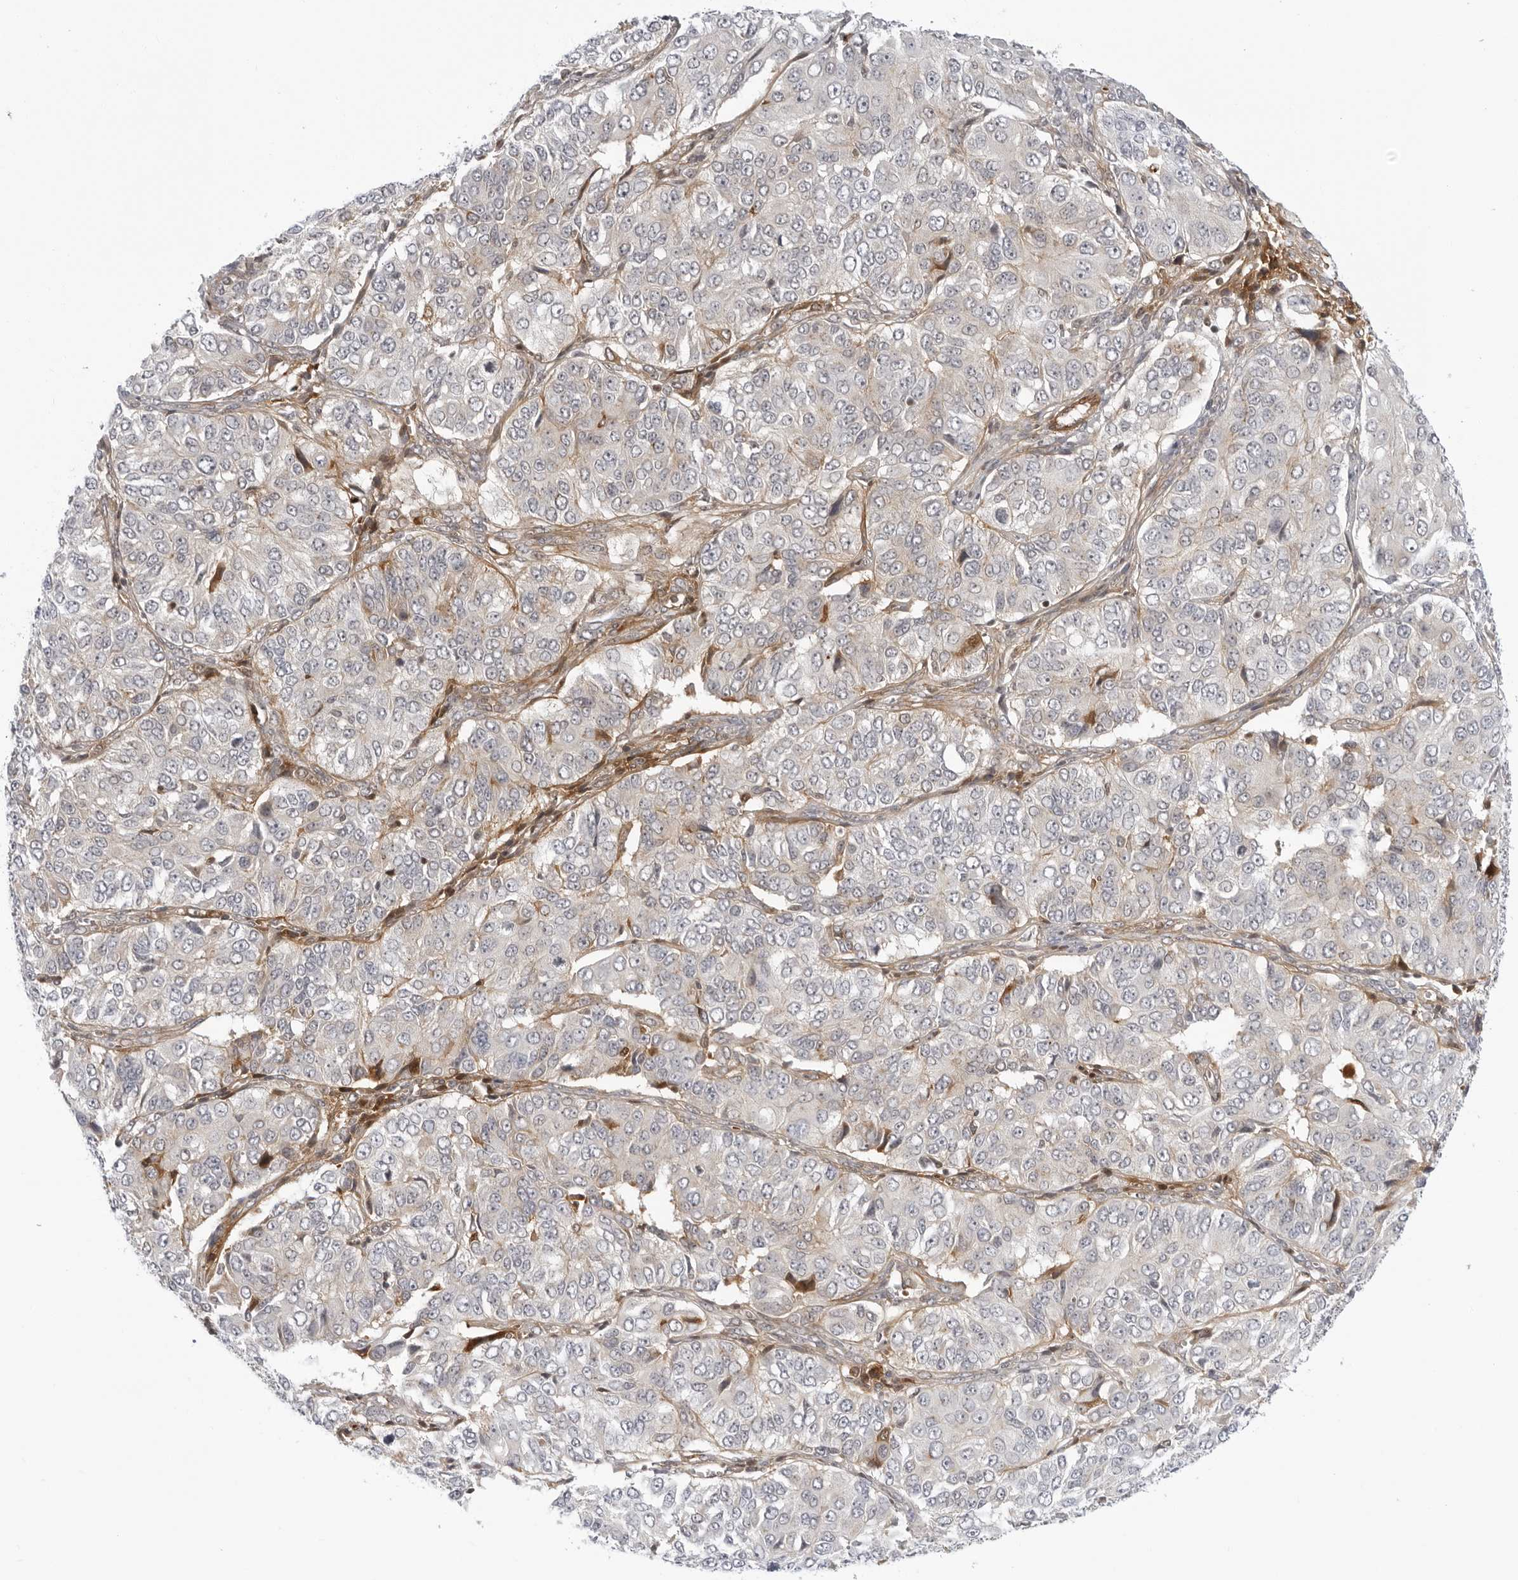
{"staining": {"intensity": "negative", "quantity": "none", "location": "none"}, "tissue": "ovarian cancer", "cell_type": "Tumor cells", "image_type": "cancer", "snomed": [{"axis": "morphology", "description": "Carcinoma, endometroid"}, {"axis": "topography", "description": "Ovary"}], "caption": "An immunohistochemistry image of ovarian endometroid carcinoma is shown. There is no staining in tumor cells of ovarian endometroid carcinoma. Brightfield microscopy of immunohistochemistry (IHC) stained with DAB (3,3'-diaminobenzidine) (brown) and hematoxylin (blue), captured at high magnification.", "gene": "SUGCT", "patient": {"sex": "female", "age": 51}}